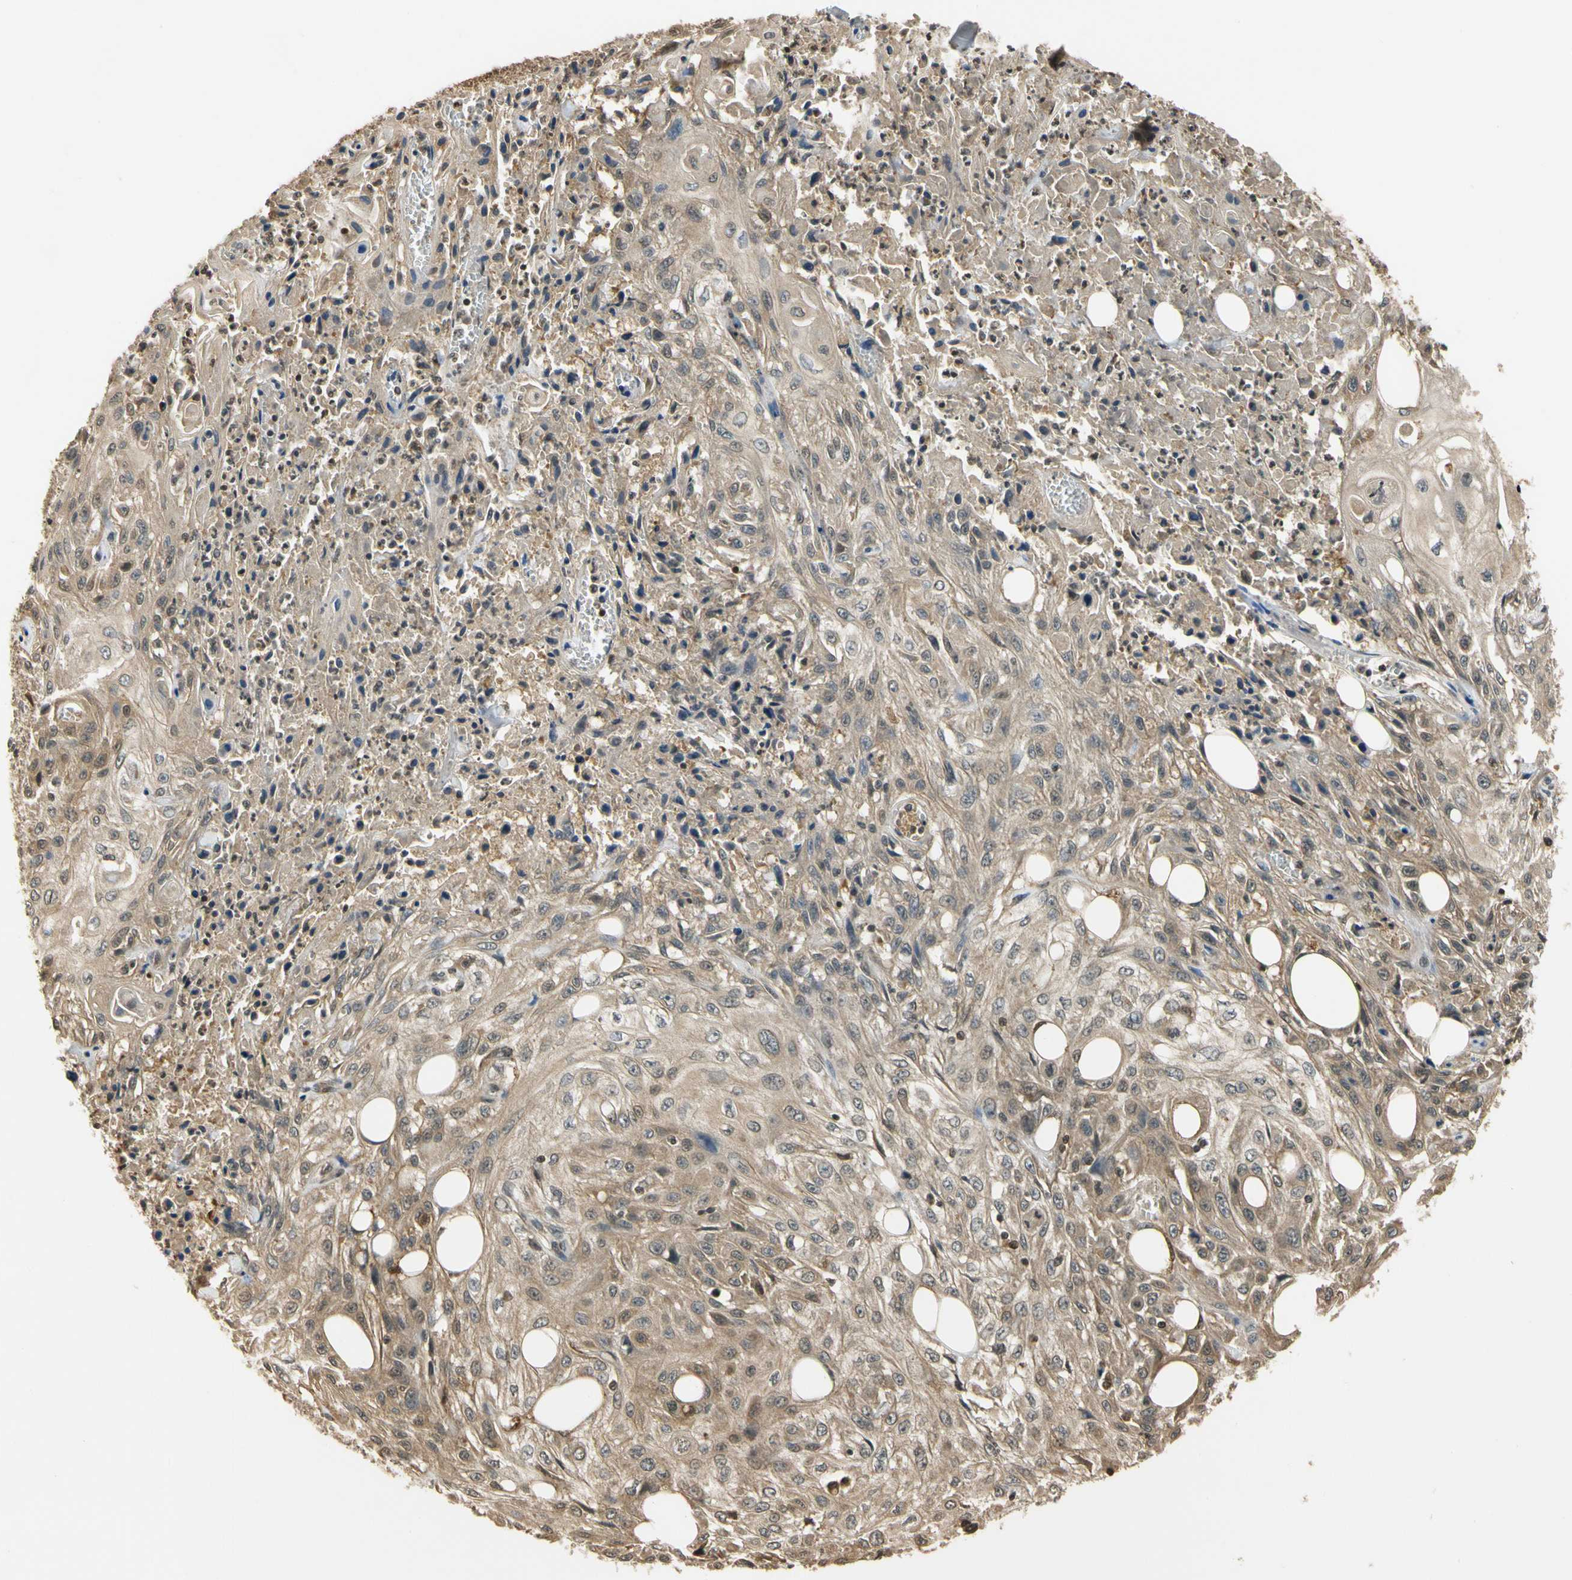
{"staining": {"intensity": "moderate", "quantity": ">75%", "location": "cytoplasmic/membranous"}, "tissue": "skin cancer", "cell_type": "Tumor cells", "image_type": "cancer", "snomed": [{"axis": "morphology", "description": "Squamous cell carcinoma, NOS"}, {"axis": "morphology", "description": "Squamous cell carcinoma, metastatic, NOS"}, {"axis": "topography", "description": "Skin"}, {"axis": "topography", "description": "Lymph node"}], "caption": "High-power microscopy captured an immunohistochemistry image of skin squamous cell carcinoma, revealing moderate cytoplasmic/membranous expression in approximately >75% of tumor cells.", "gene": "SOD1", "patient": {"sex": "male", "age": 75}}